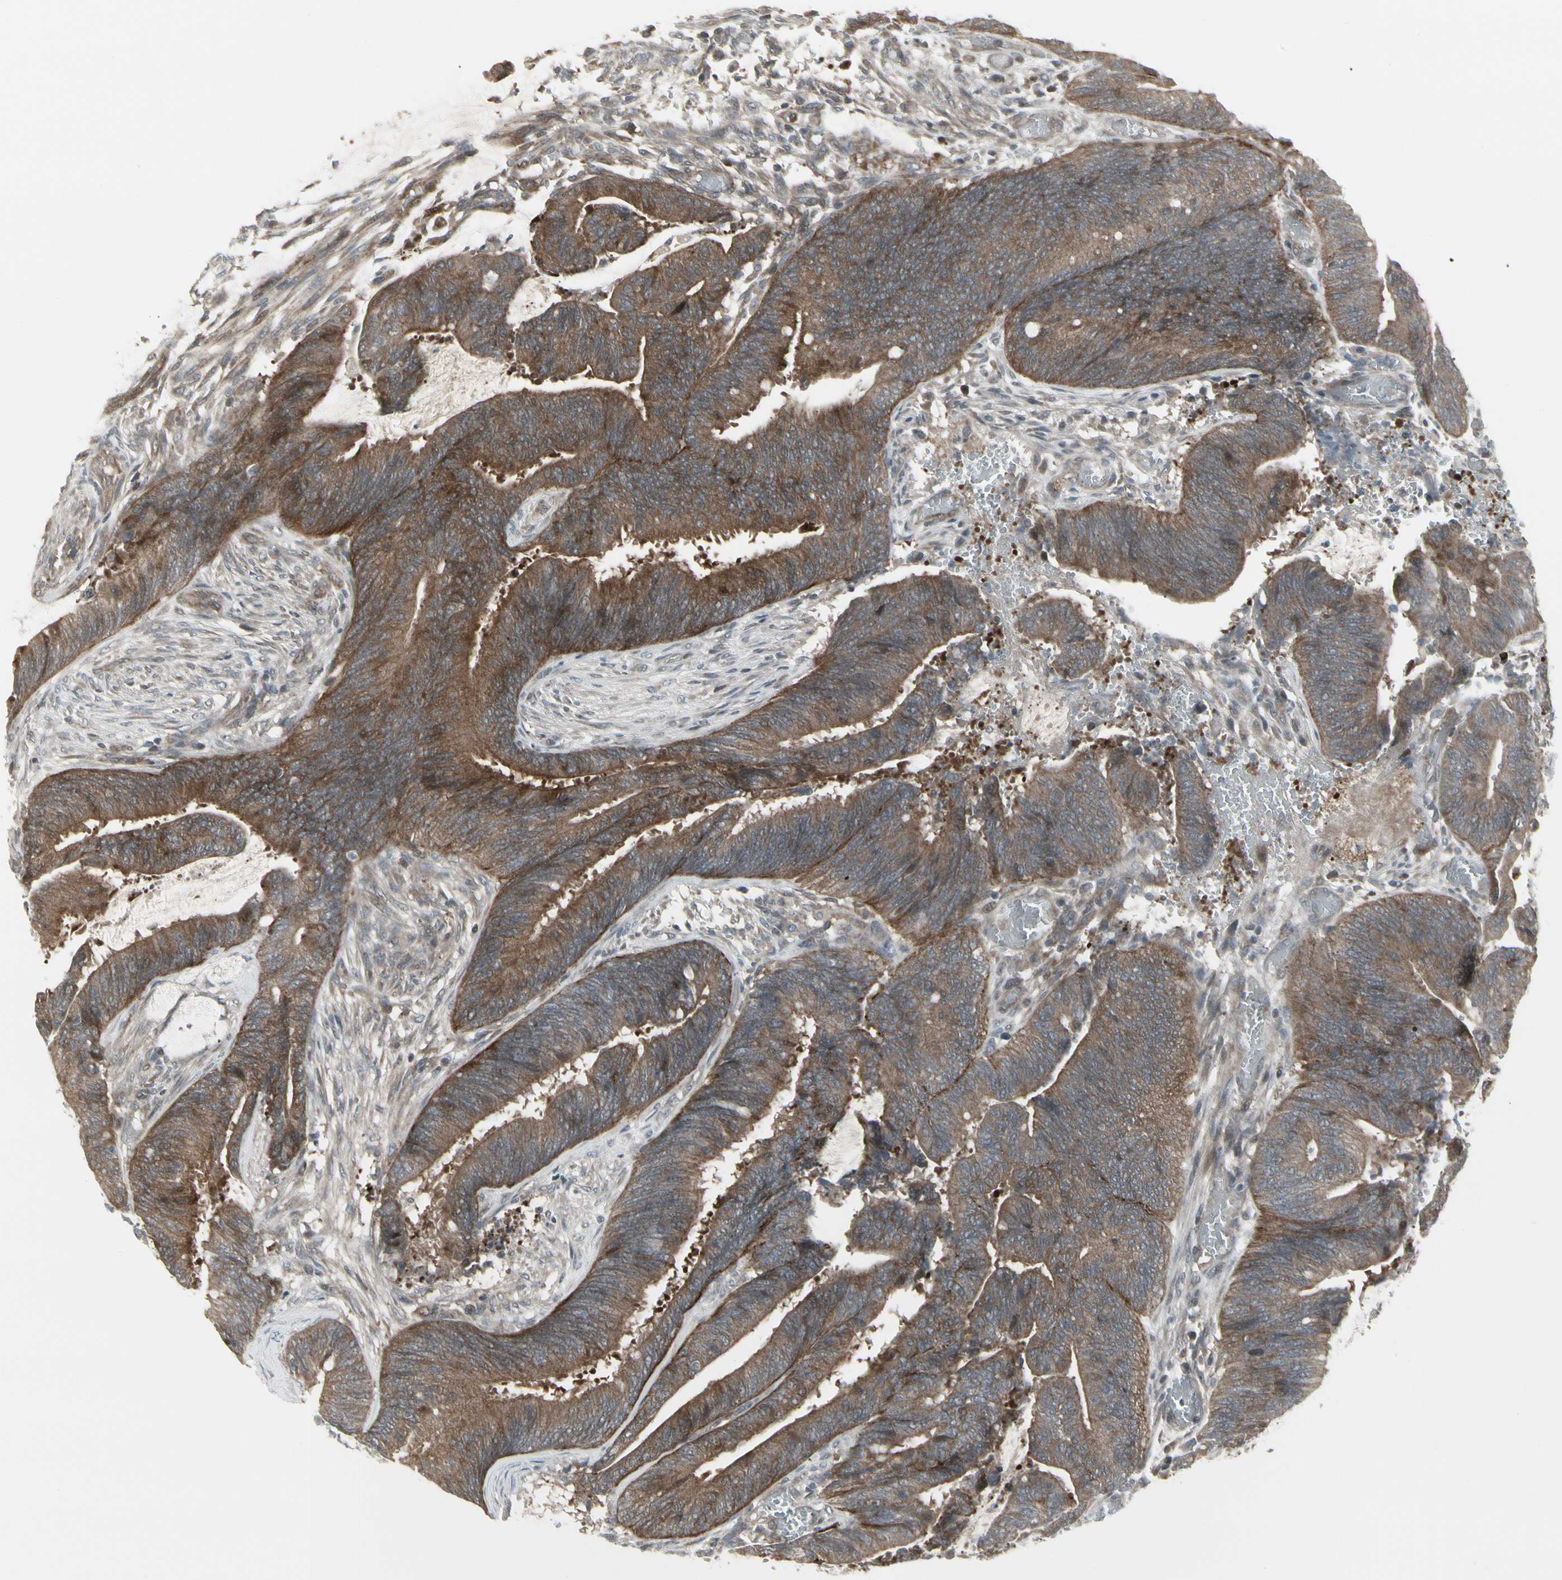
{"staining": {"intensity": "strong", "quantity": ">75%", "location": "cytoplasmic/membranous"}, "tissue": "colorectal cancer", "cell_type": "Tumor cells", "image_type": "cancer", "snomed": [{"axis": "morphology", "description": "Adenocarcinoma, NOS"}, {"axis": "topography", "description": "Rectum"}], "caption": "Immunohistochemistry photomicrograph of neoplastic tissue: human colorectal cancer stained using immunohistochemistry displays high levels of strong protein expression localized specifically in the cytoplasmic/membranous of tumor cells, appearing as a cytoplasmic/membranous brown color.", "gene": "IGFBP6", "patient": {"sex": "female", "age": 66}}